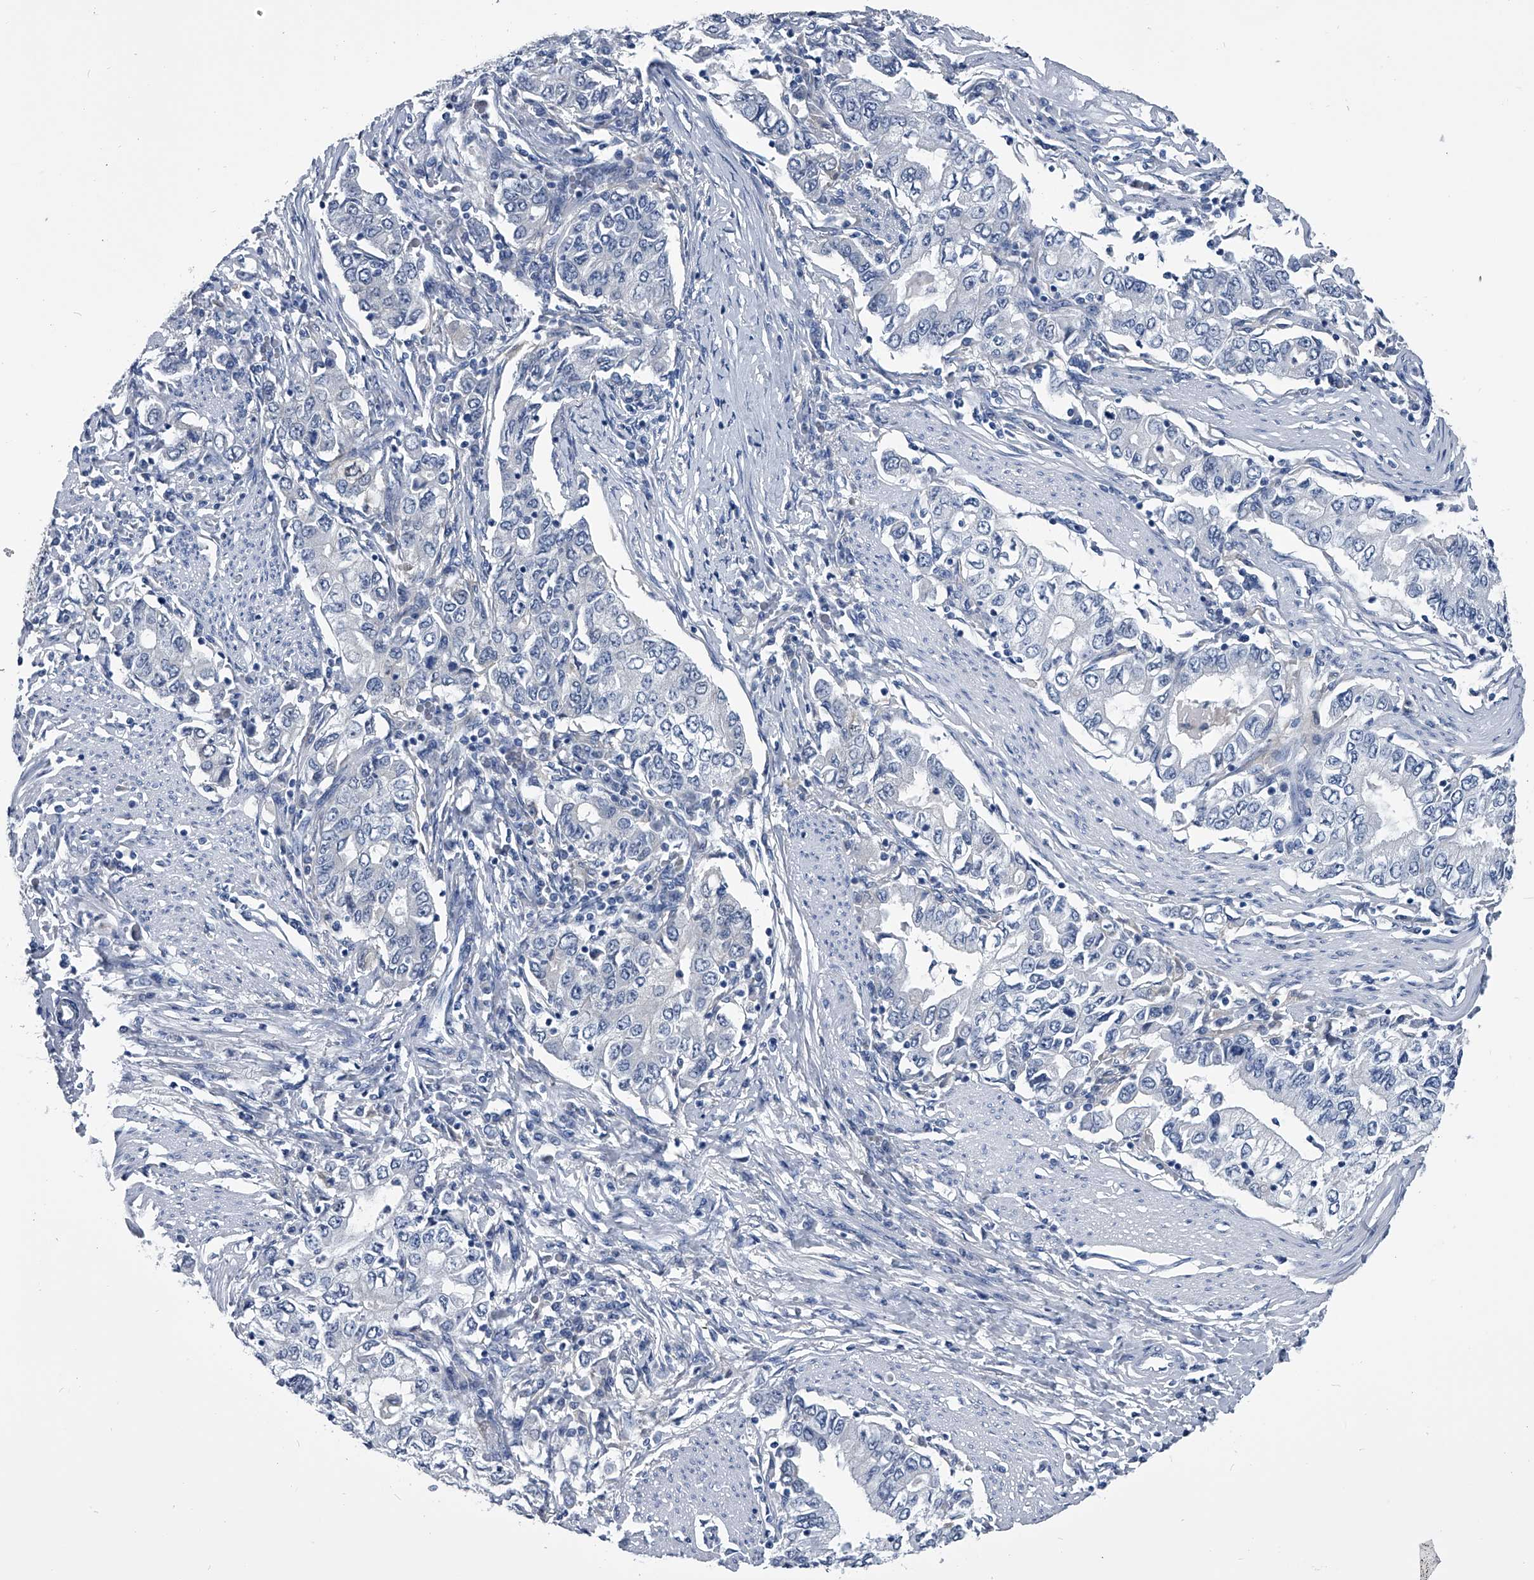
{"staining": {"intensity": "negative", "quantity": "none", "location": "none"}, "tissue": "stomach cancer", "cell_type": "Tumor cells", "image_type": "cancer", "snomed": [{"axis": "morphology", "description": "Adenocarcinoma, NOS"}, {"axis": "topography", "description": "Stomach, lower"}], "caption": "Immunohistochemistry histopathology image of stomach adenocarcinoma stained for a protein (brown), which exhibits no expression in tumor cells.", "gene": "PDXK", "patient": {"sex": "female", "age": 72}}